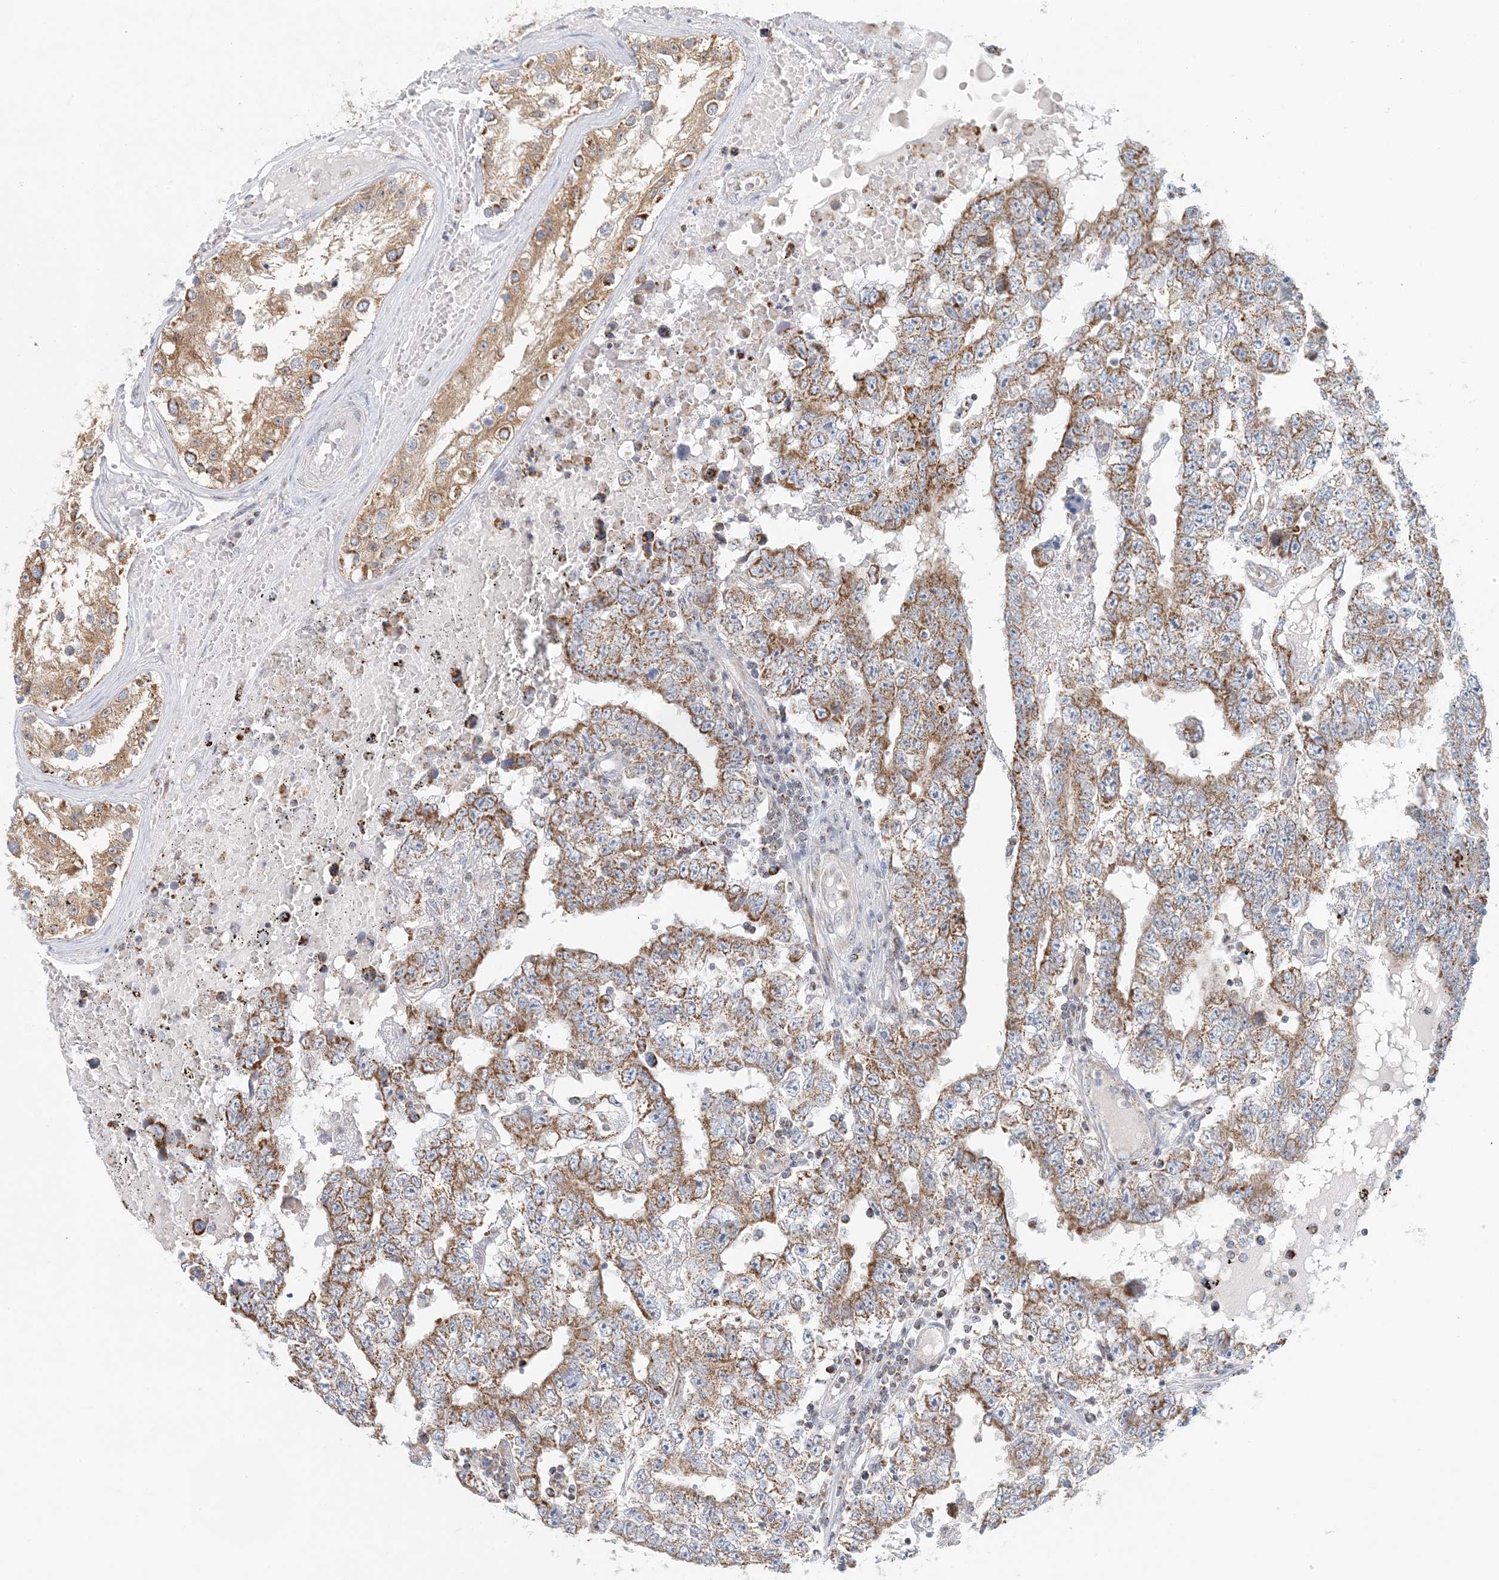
{"staining": {"intensity": "moderate", "quantity": ">75%", "location": "cytoplasmic/membranous"}, "tissue": "testis cancer", "cell_type": "Tumor cells", "image_type": "cancer", "snomed": [{"axis": "morphology", "description": "Carcinoma, Embryonal, NOS"}, {"axis": "topography", "description": "Testis"}], "caption": "Immunohistochemistry of embryonal carcinoma (testis) exhibits medium levels of moderate cytoplasmic/membranous staining in approximately >75% of tumor cells. Nuclei are stained in blue.", "gene": "BDH1", "patient": {"sex": "male", "age": 25}}